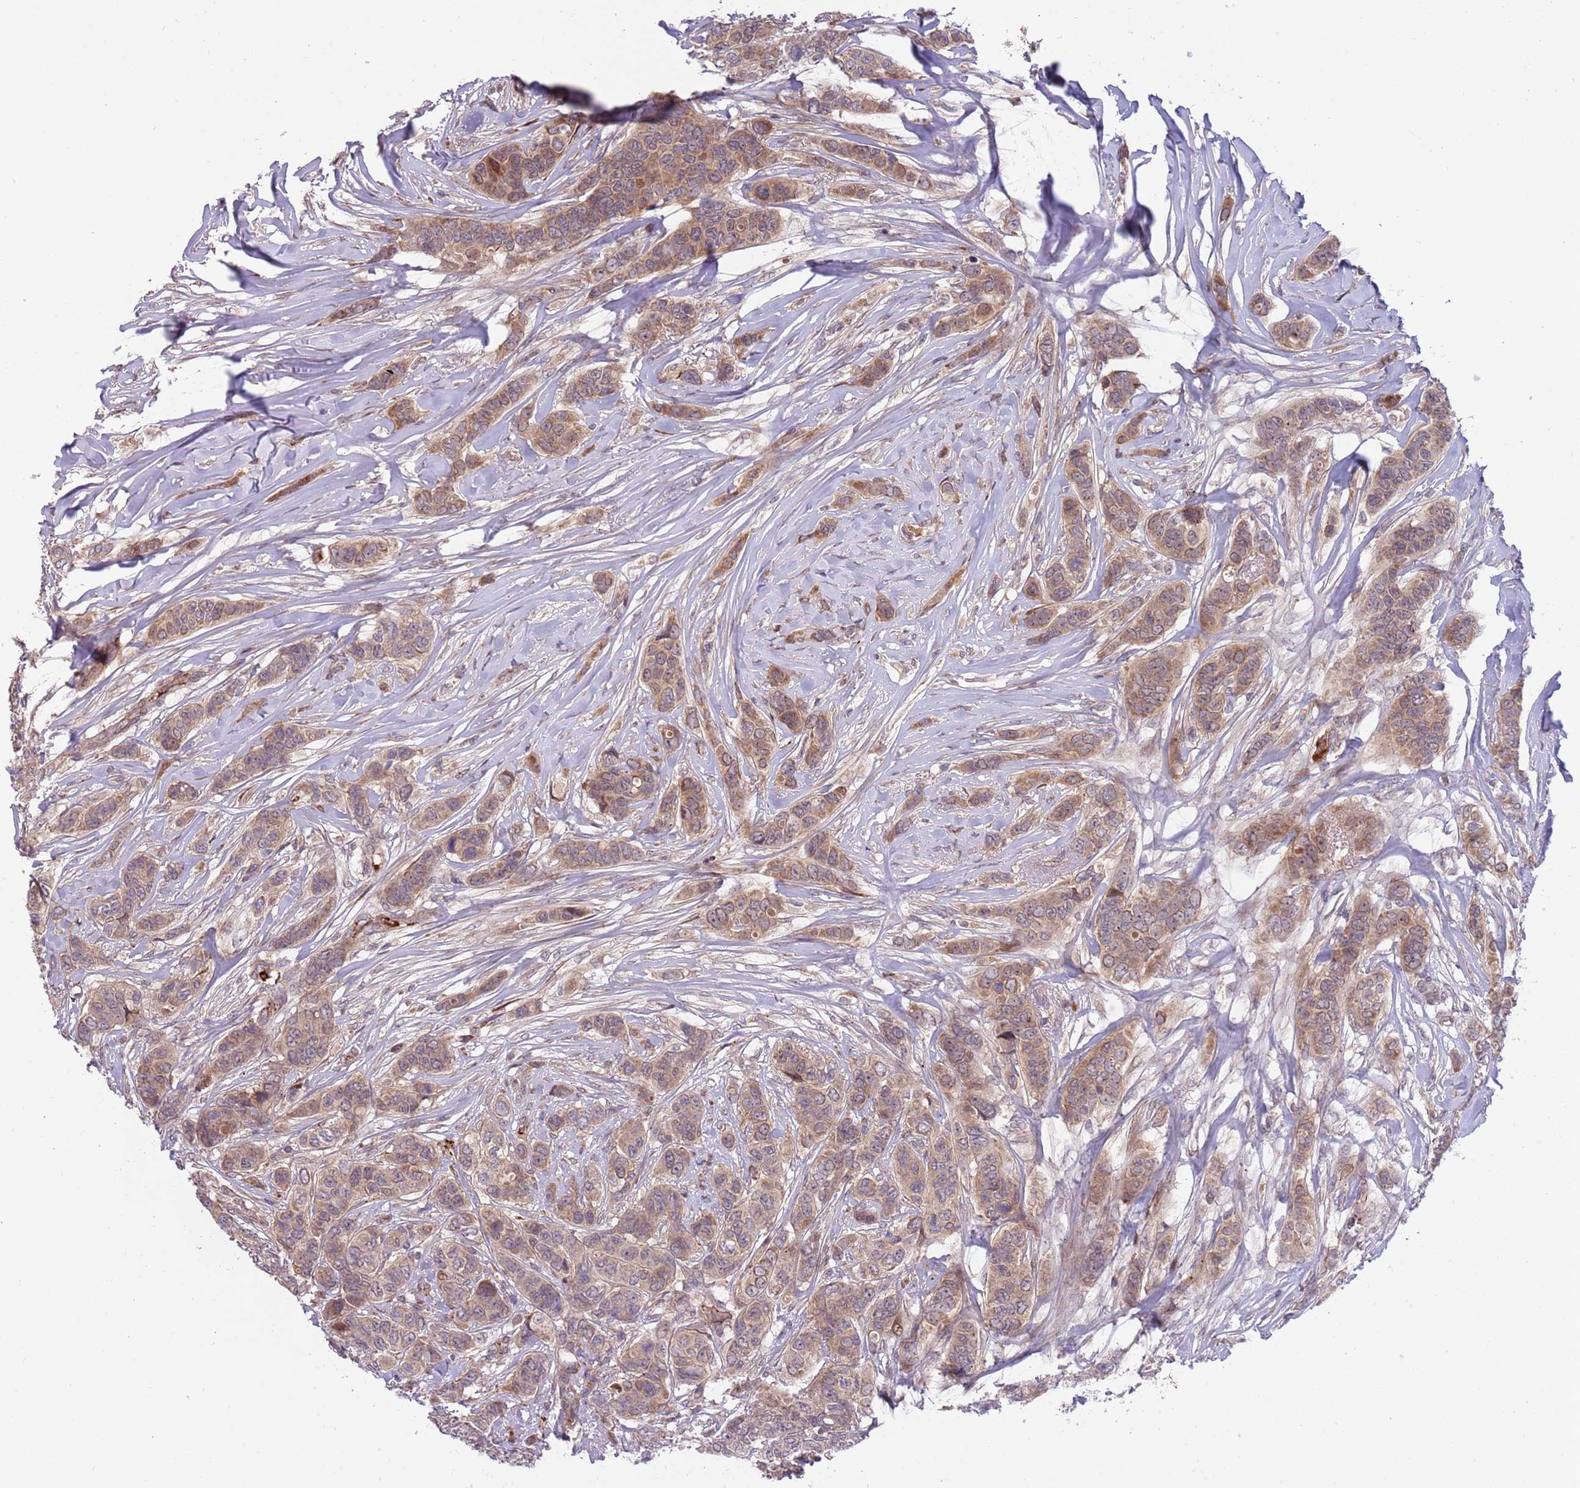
{"staining": {"intensity": "moderate", "quantity": ">75%", "location": "cytoplasmic/membranous,nuclear"}, "tissue": "breast cancer", "cell_type": "Tumor cells", "image_type": "cancer", "snomed": [{"axis": "morphology", "description": "Lobular carcinoma"}, {"axis": "topography", "description": "Breast"}], "caption": "Tumor cells show moderate cytoplasmic/membranous and nuclear staining in about >75% of cells in breast lobular carcinoma.", "gene": "NT5DC4", "patient": {"sex": "female", "age": 51}}